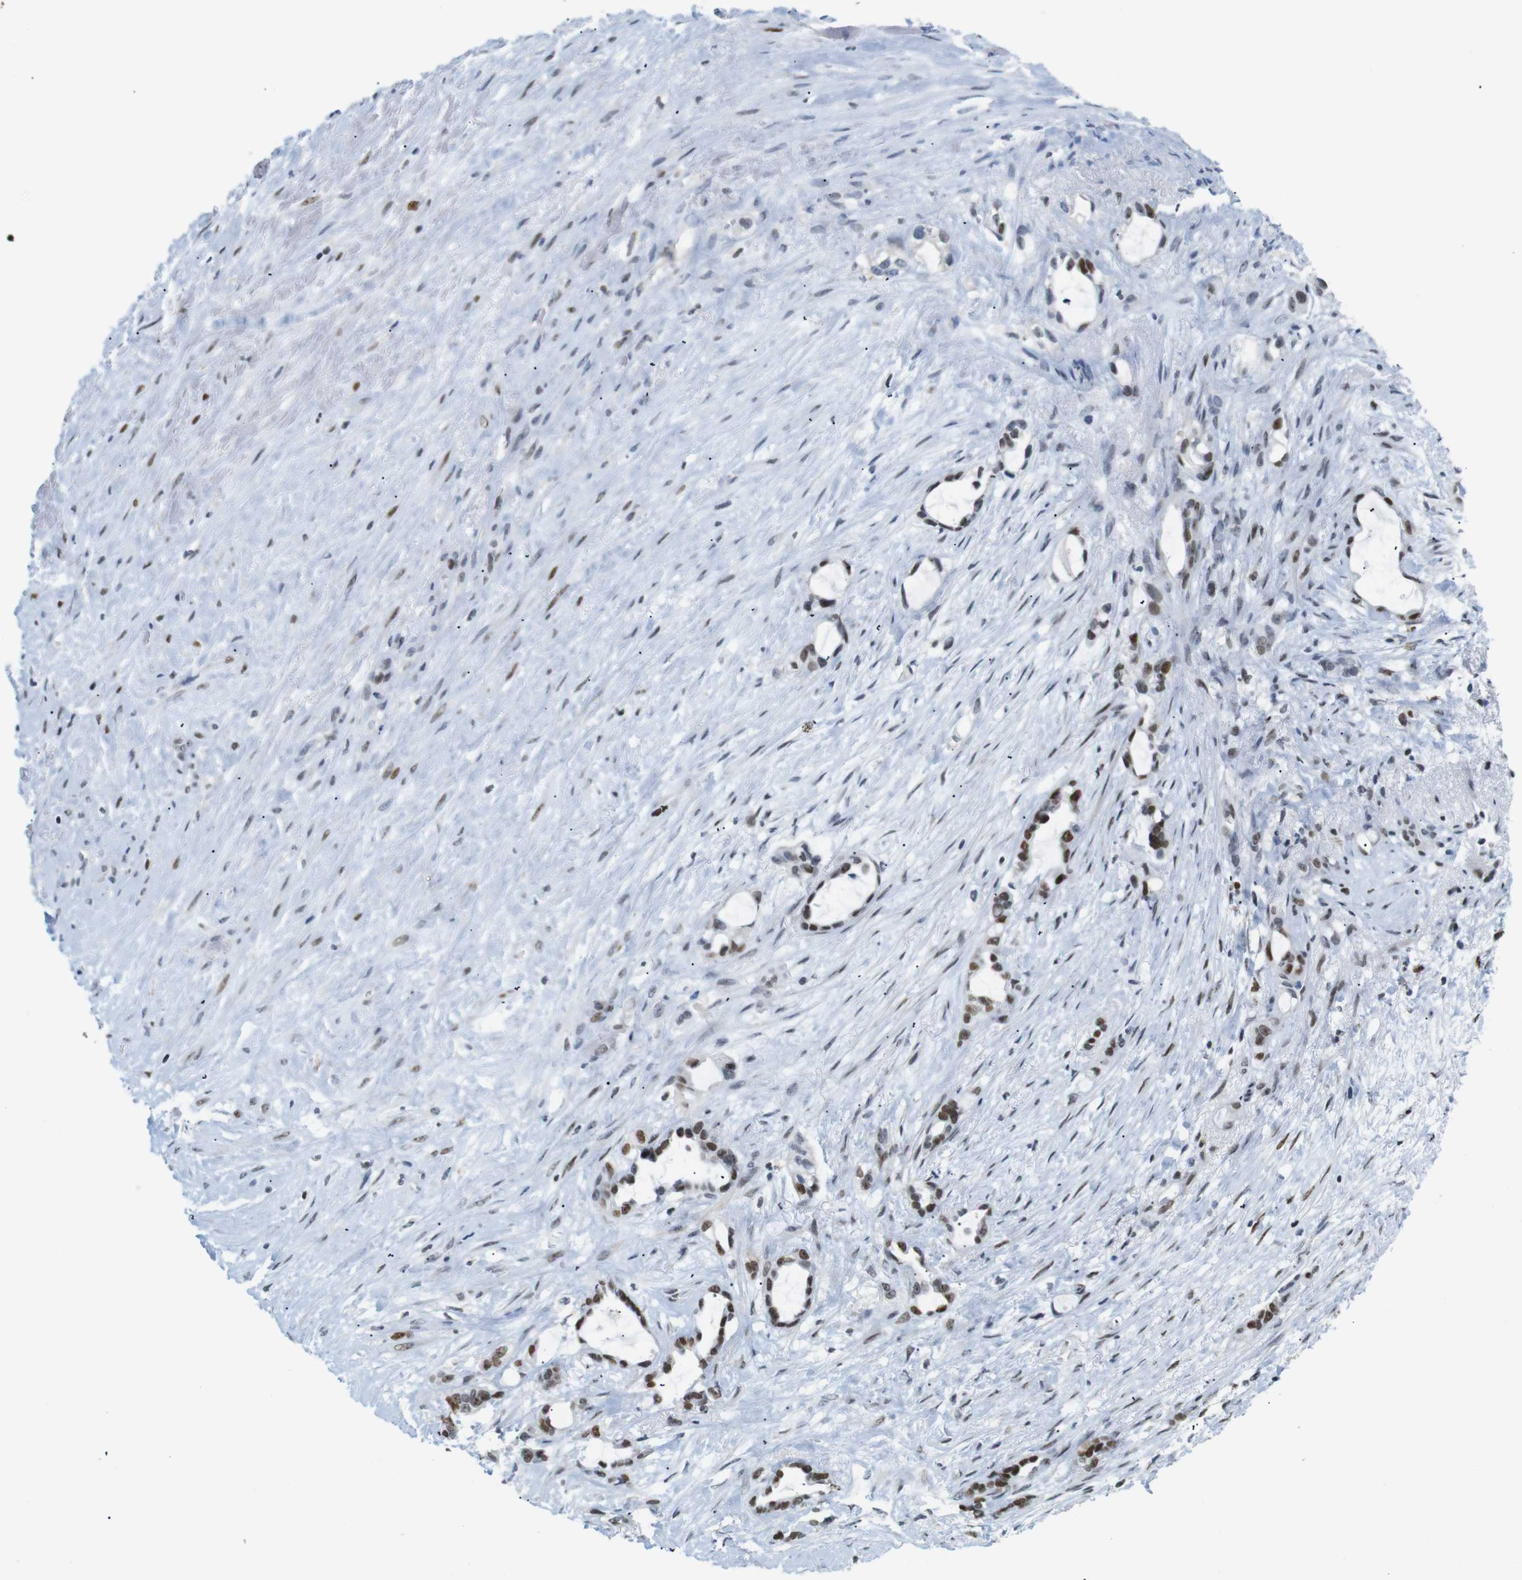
{"staining": {"intensity": "strong", "quantity": ">75%", "location": "nuclear"}, "tissue": "liver cancer", "cell_type": "Tumor cells", "image_type": "cancer", "snomed": [{"axis": "morphology", "description": "Cholangiocarcinoma"}, {"axis": "topography", "description": "Liver"}], "caption": "The immunohistochemical stain shows strong nuclear expression in tumor cells of liver cancer (cholangiocarcinoma) tissue.", "gene": "RIOX2", "patient": {"sex": "female", "age": 65}}